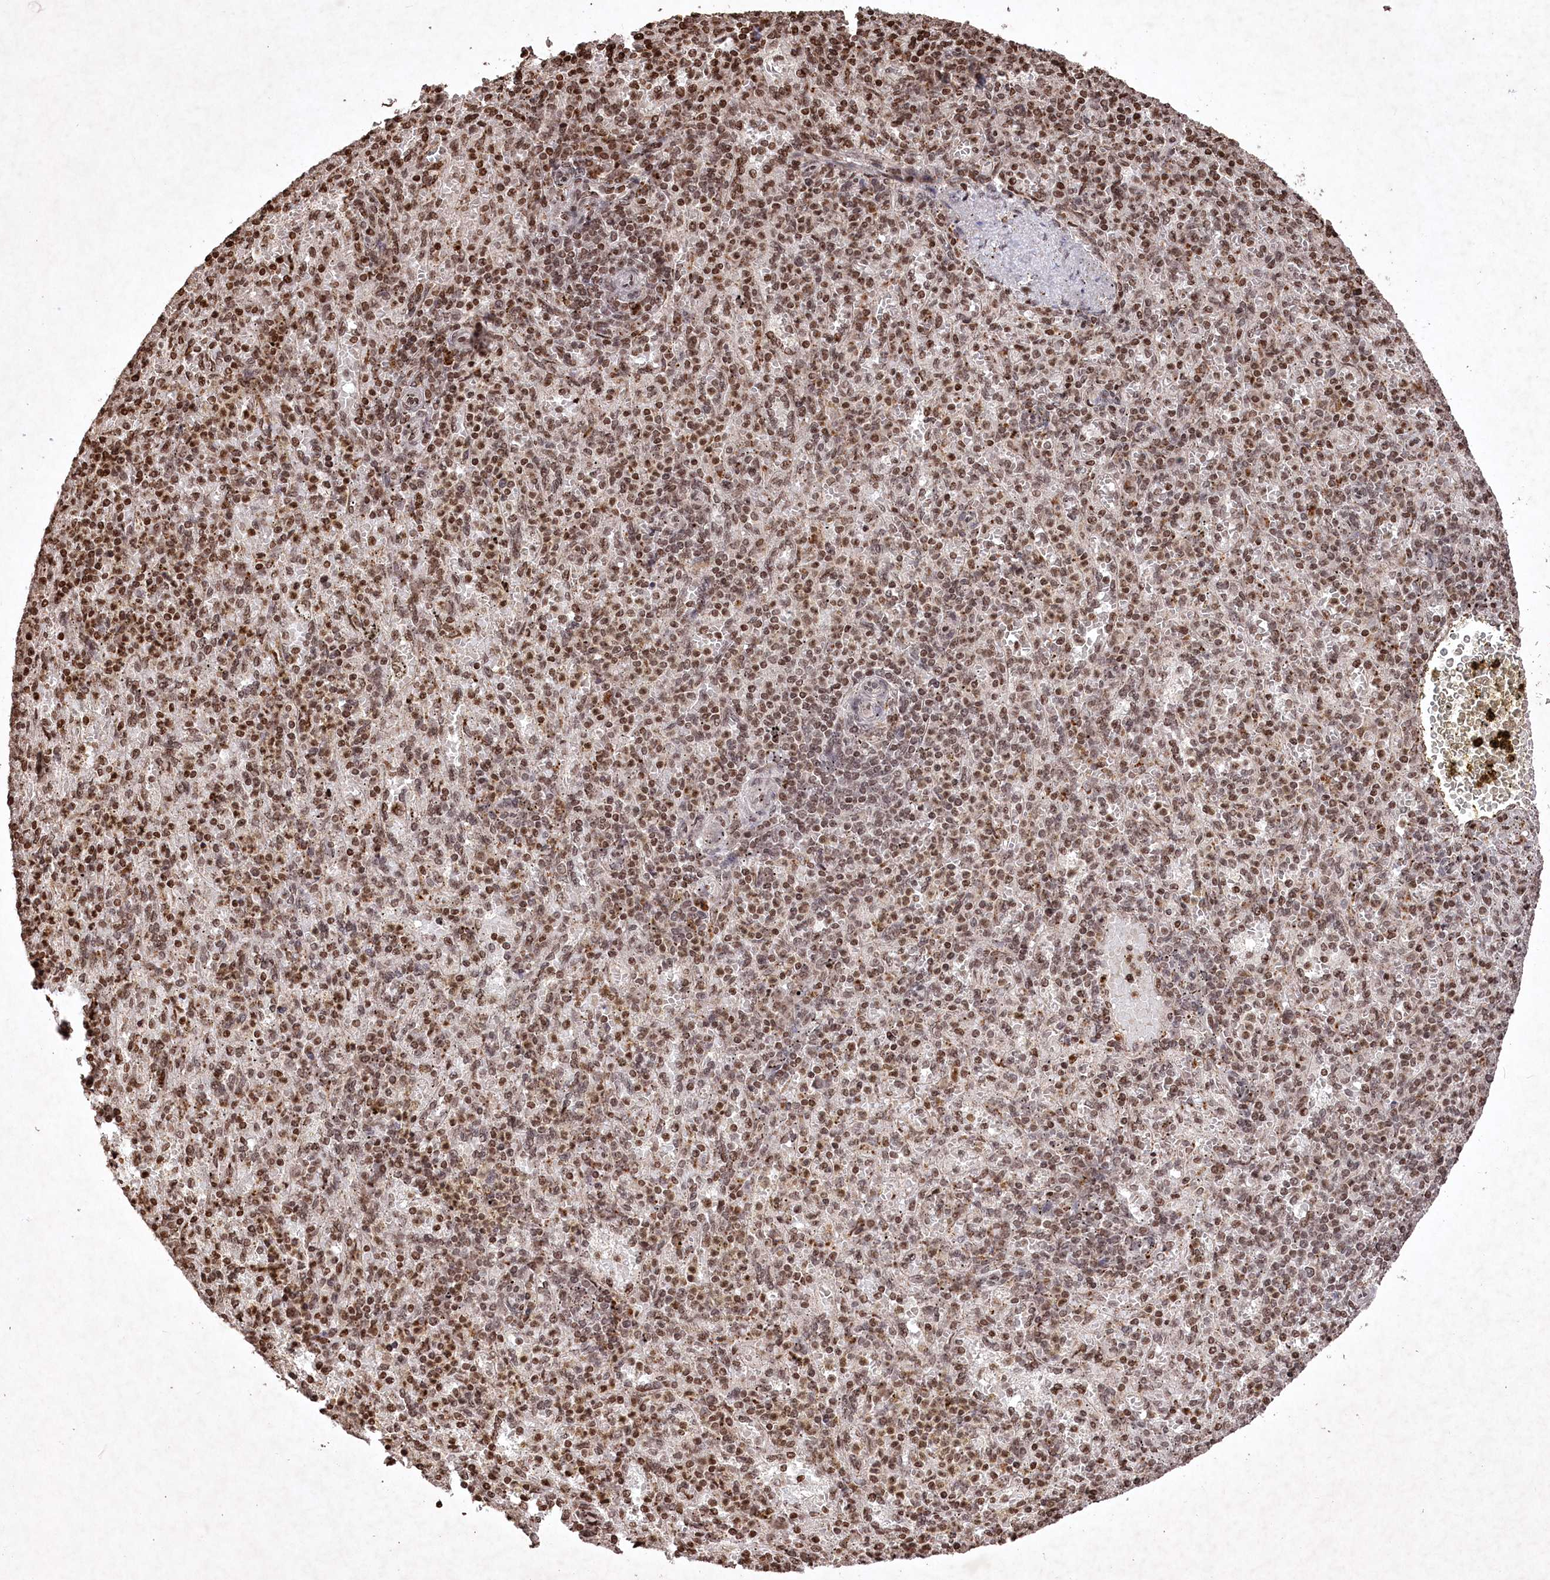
{"staining": {"intensity": "moderate", "quantity": ">75%", "location": "nuclear"}, "tissue": "spleen", "cell_type": "Cells in red pulp", "image_type": "normal", "snomed": [{"axis": "morphology", "description": "Normal tissue, NOS"}, {"axis": "topography", "description": "Spleen"}], "caption": "Immunohistochemical staining of unremarkable spleen demonstrates >75% levels of moderate nuclear protein staining in approximately >75% of cells in red pulp.", "gene": "CCSER2", "patient": {"sex": "female", "age": 74}}